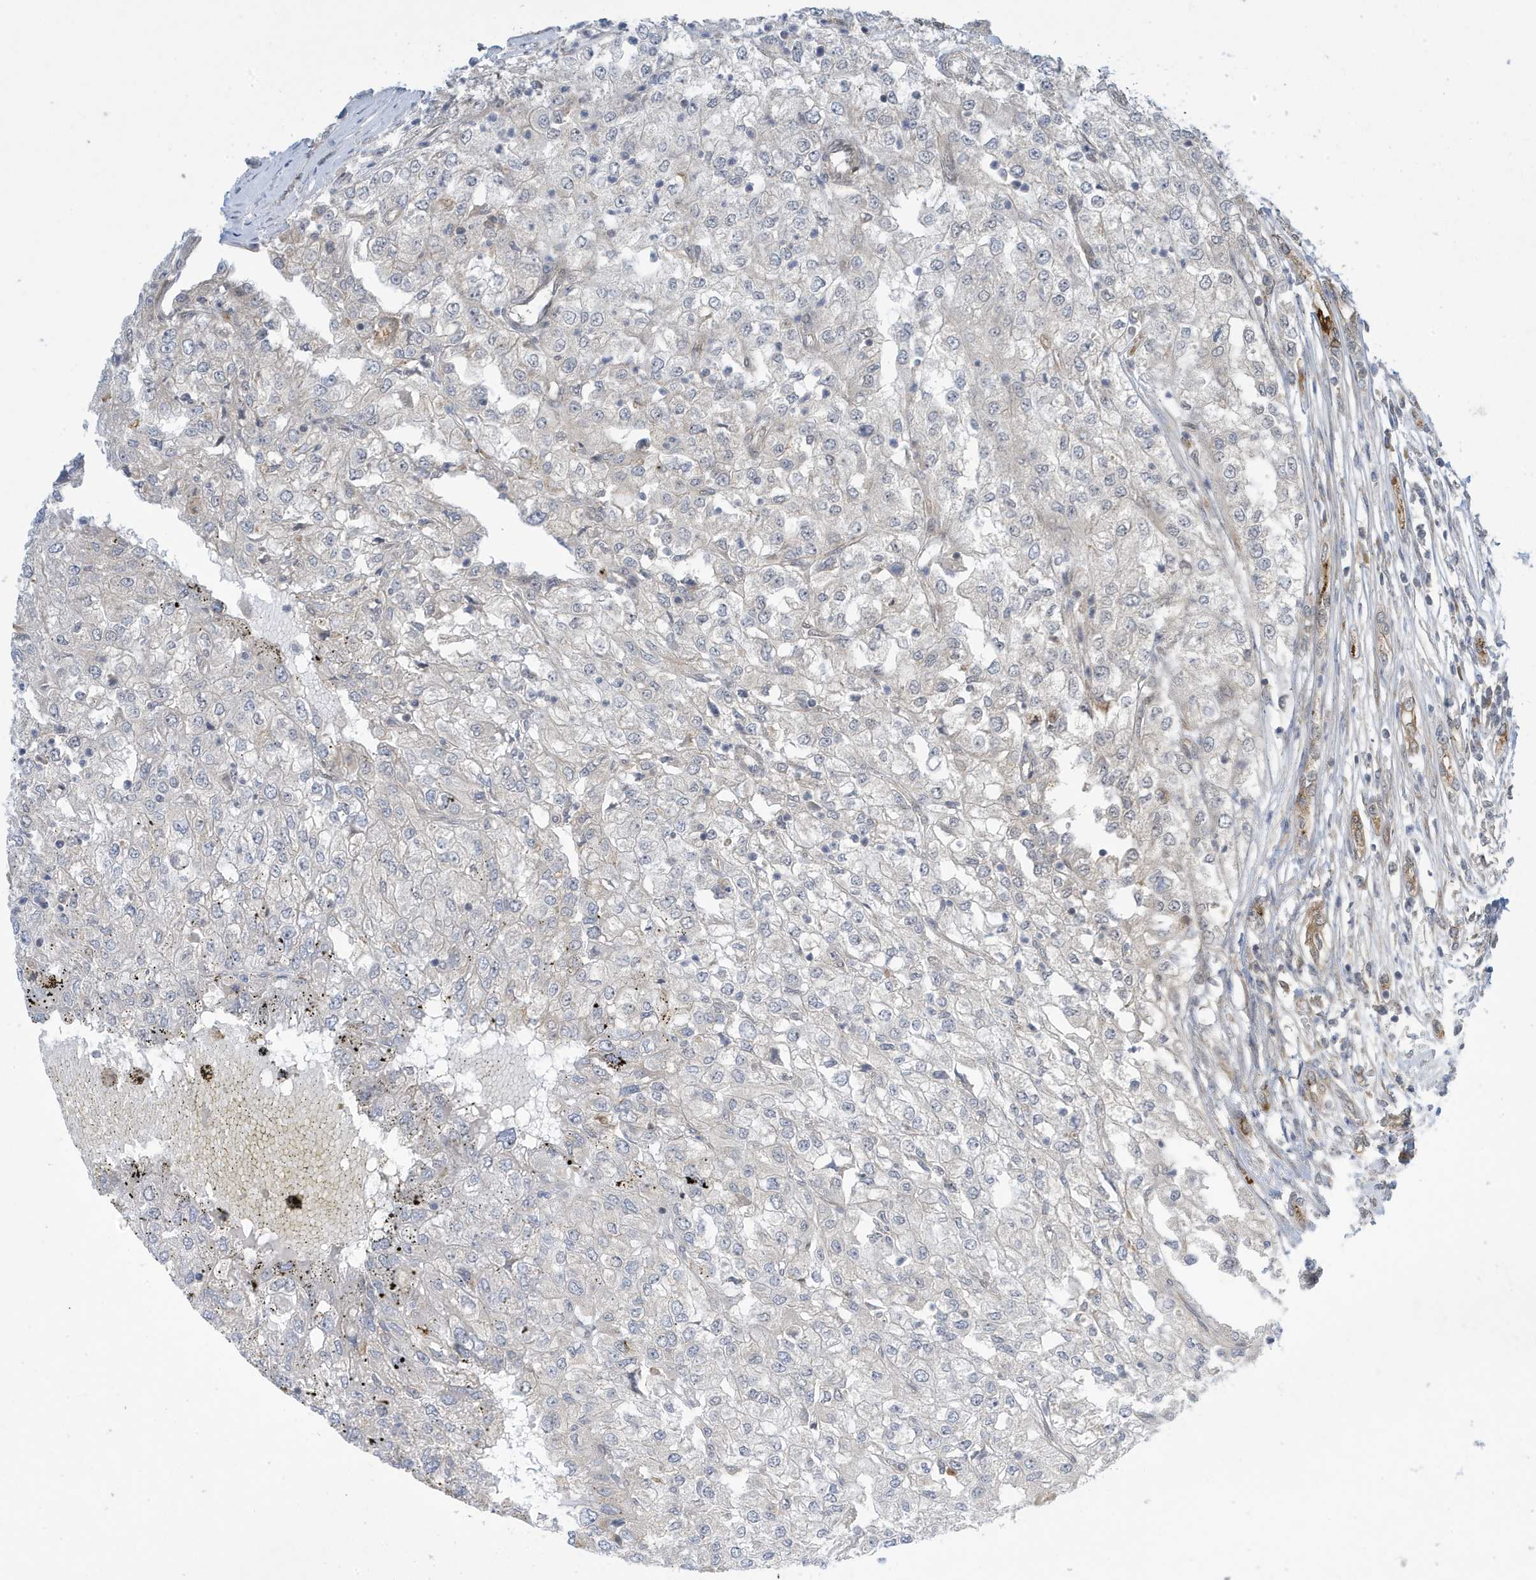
{"staining": {"intensity": "negative", "quantity": "none", "location": "none"}, "tissue": "renal cancer", "cell_type": "Tumor cells", "image_type": "cancer", "snomed": [{"axis": "morphology", "description": "Adenocarcinoma, NOS"}, {"axis": "topography", "description": "Kidney"}], "caption": "An image of human renal adenocarcinoma is negative for staining in tumor cells.", "gene": "NCOA7", "patient": {"sex": "female", "age": 54}}